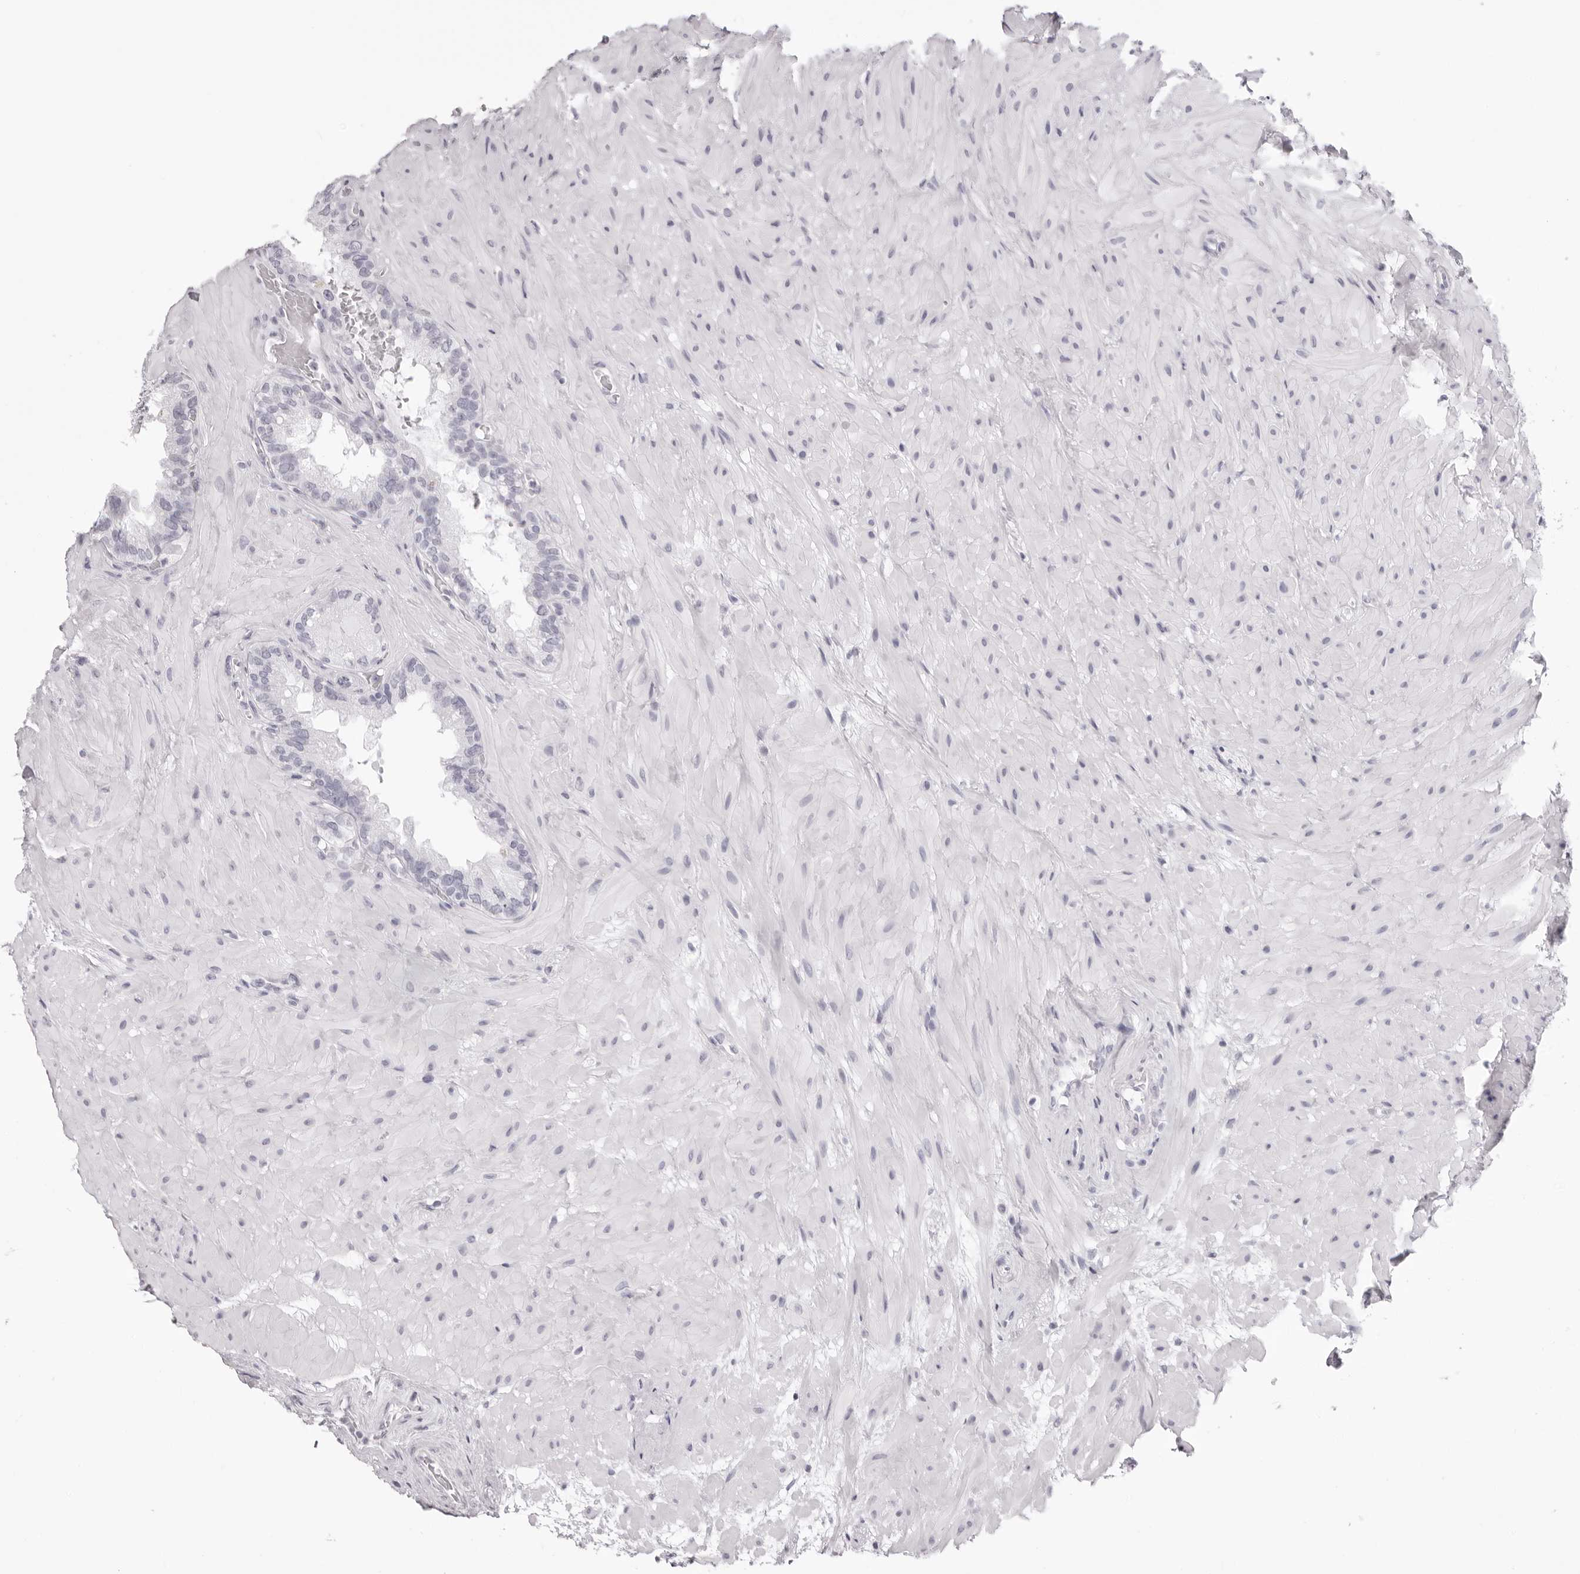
{"staining": {"intensity": "negative", "quantity": "none", "location": "none"}, "tissue": "seminal vesicle", "cell_type": "Glandular cells", "image_type": "normal", "snomed": [{"axis": "morphology", "description": "Normal tissue, NOS"}, {"axis": "topography", "description": "Seminal veicle"}], "caption": "Immunohistochemical staining of benign human seminal vesicle demonstrates no significant staining in glandular cells. (Stains: DAB (3,3'-diaminobenzidine) IHC with hematoxylin counter stain, Microscopy: brightfield microscopy at high magnification).", "gene": "RHO", "patient": {"sex": "male", "age": 80}}